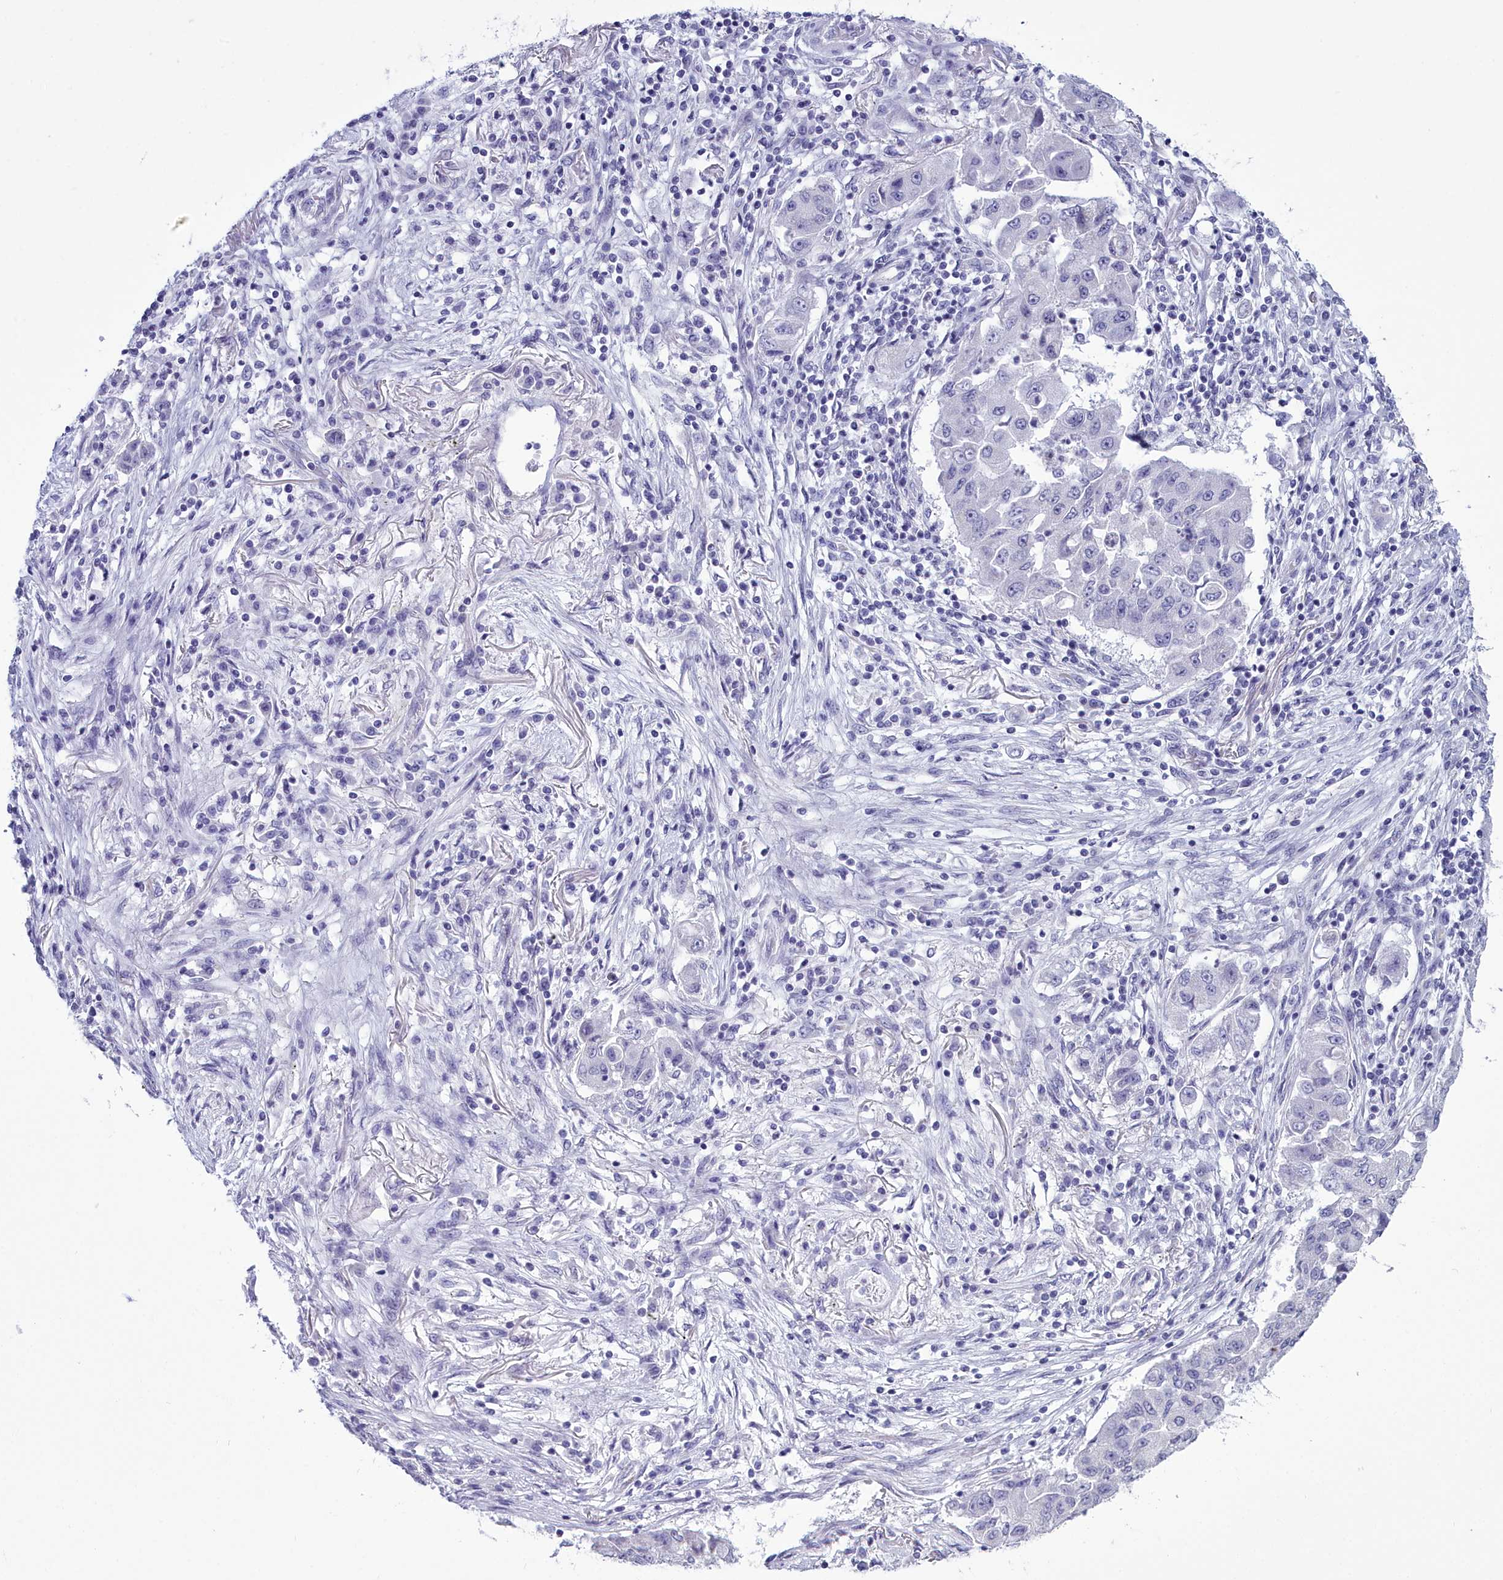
{"staining": {"intensity": "negative", "quantity": "none", "location": "none"}, "tissue": "lung cancer", "cell_type": "Tumor cells", "image_type": "cancer", "snomed": [{"axis": "morphology", "description": "Squamous cell carcinoma, NOS"}, {"axis": "topography", "description": "Lung"}], "caption": "Protein analysis of lung cancer displays no significant positivity in tumor cells.", "gene": "MAP6", "patient": {"sex": "male", "age": 74}}